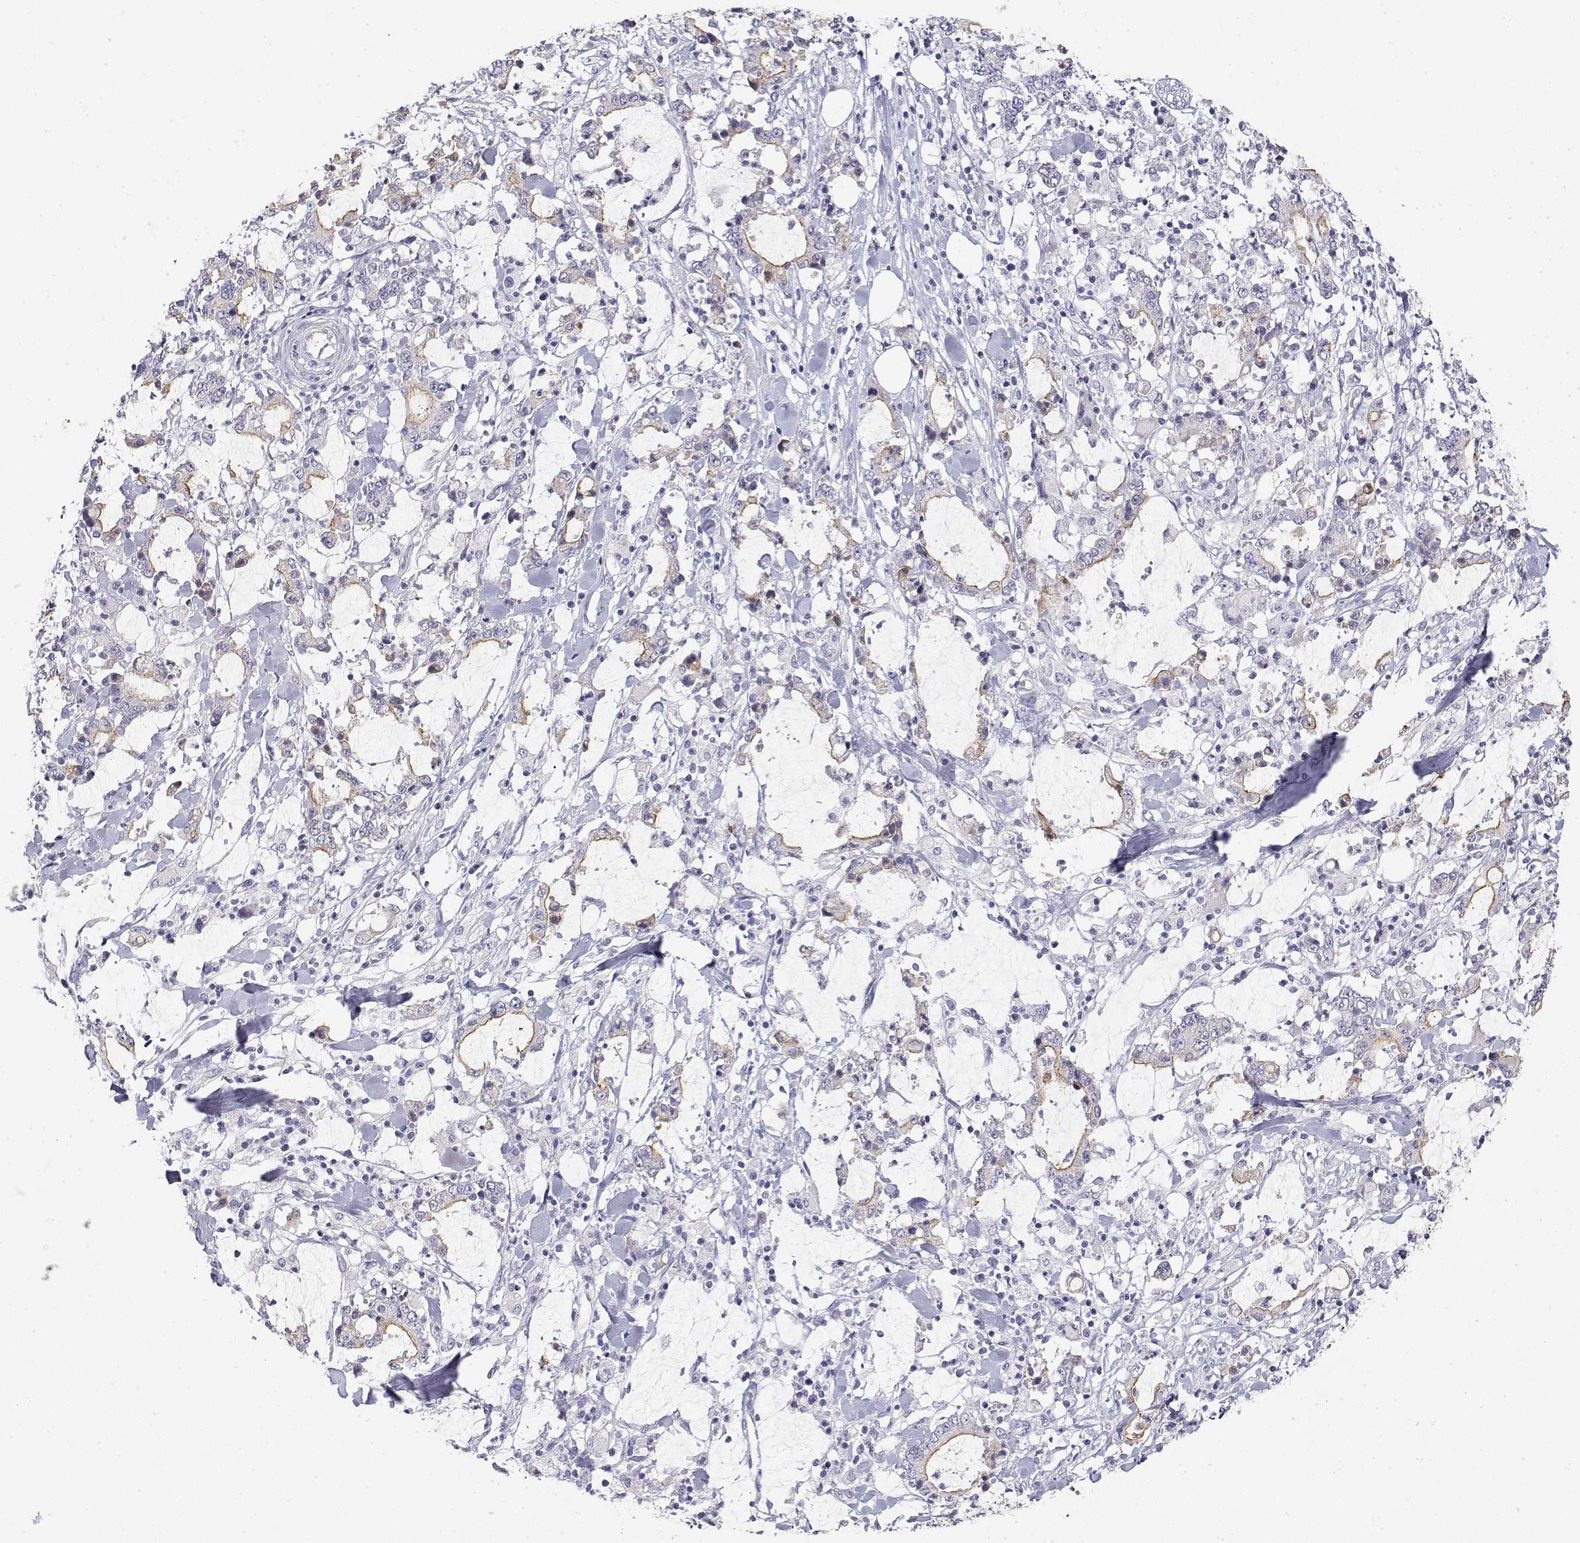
{"staining": {"intensity": "weak", "quantity": "<25%", "location": "cytoplasmic/membranous"}, "tissue": "stomach cancer", "cell_type": "Tumor cells", "image_type": "cancer", "snomed": [{"axis": "morphology", "description": "Adenocarcinoma, NOS"}, {"axis": "topography", "description": "Stomach, upper"}], "caption": "A high-resolution histopathology image shows immunohistochemistry staining of adenocarcinoma (stomach), which shows no significant expression in tumor cells.", "gene": "MISP", "patient": {"sex": "male", "age": 68}}